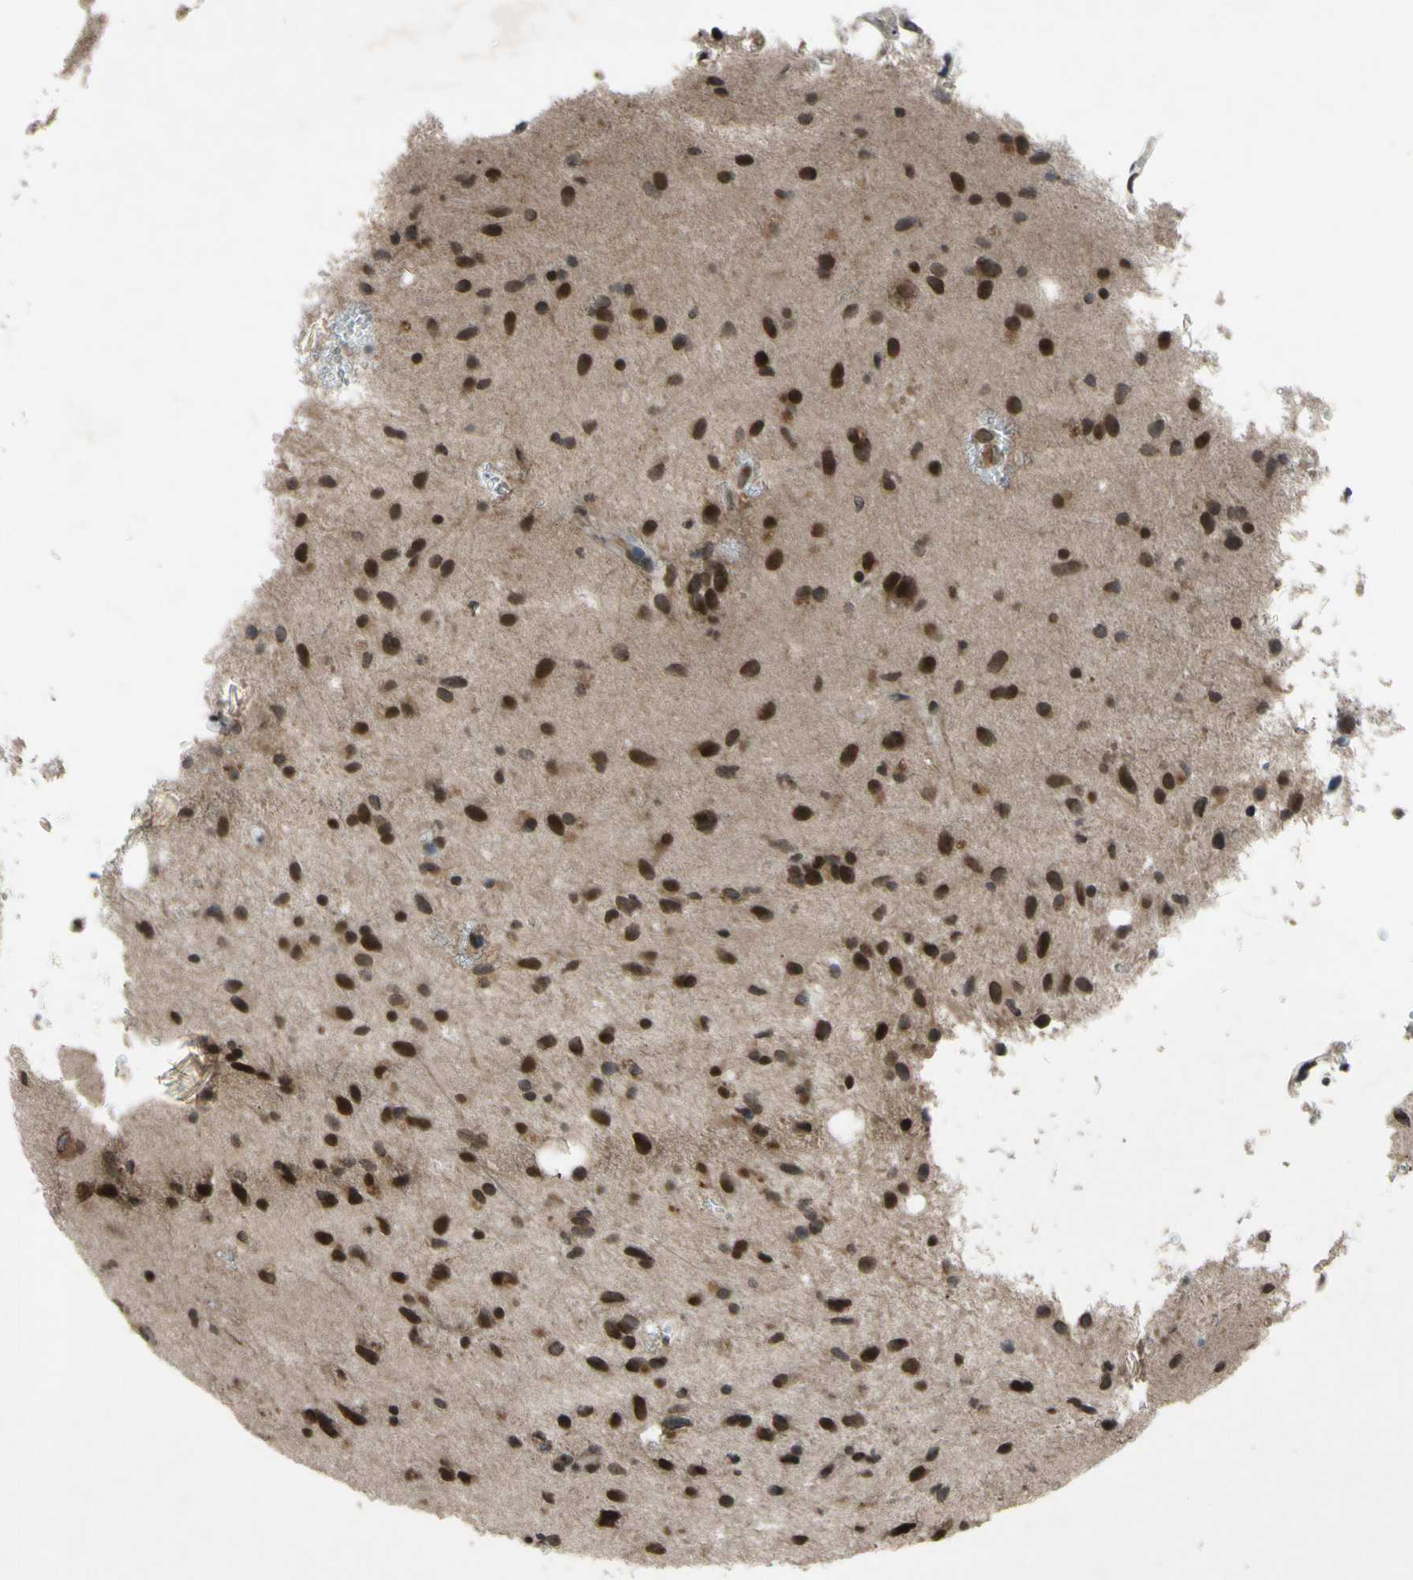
{"staining": {"intensity": "strong", "quantity": "25%-75%", "location": "nuclear"}, "tissue": "glioma", "cell_type": "Tumor cells", "image_type": "cancer", "snomed": [{"axis": "morphology", "description": "Glioma, malignant, Low grade"}, {"axis": "topography", "description": "Brain"}], "caption": "Protein expression analysis of glioma displays strong nuclear expression in about 25%-75% of tumor cells.", "gene": "XPO1", "patient": {"sex": "male", "age": 77}}